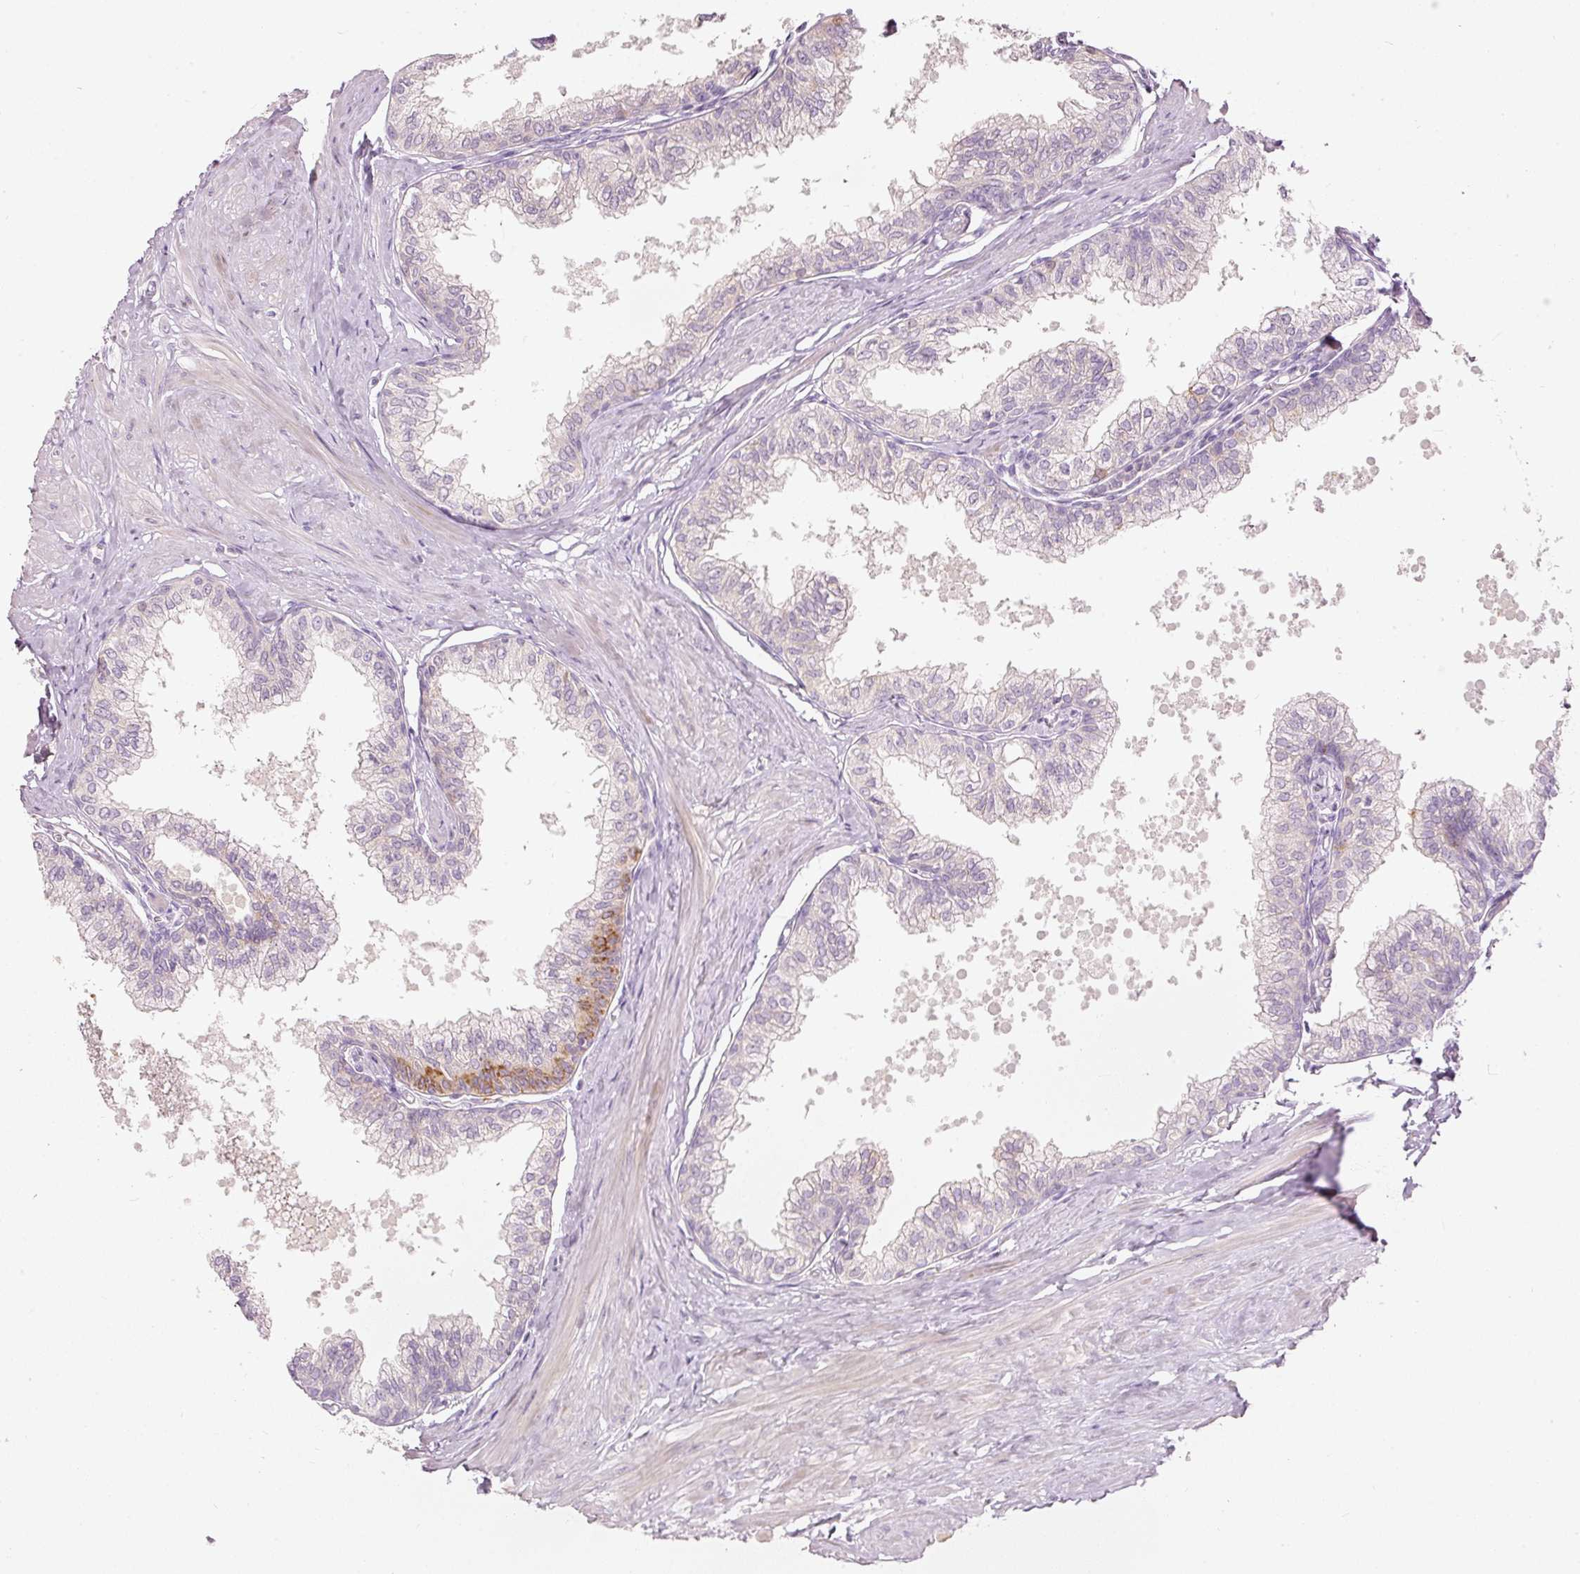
{"staining": {"intensity": "strong", "quantity": "<25%", "location": "cytoplasmic/membranous"}, "tissue": "seminal vesicle", "cell_type": "Glandular cells", "image_type": "normal", "snomed": [{"axis": "morphology", "description": "Normal tissue, NOS"}, {"axis": "topography", "description": "Prostate"}, {"axis": "topography", "description": "Seminal veicle"}], "caption": "Immunohistochemical staining of unremarkable human seminal vesicle shows strong cytoplasmic/membranous protein positivity in about <25% of glandular cells. Immunohistochemistry (ihc) stains the protein in brown and the nuclei are stained blue.", "gene": "MTHFD2", "patient": {"sex": "male", "age": 60}}